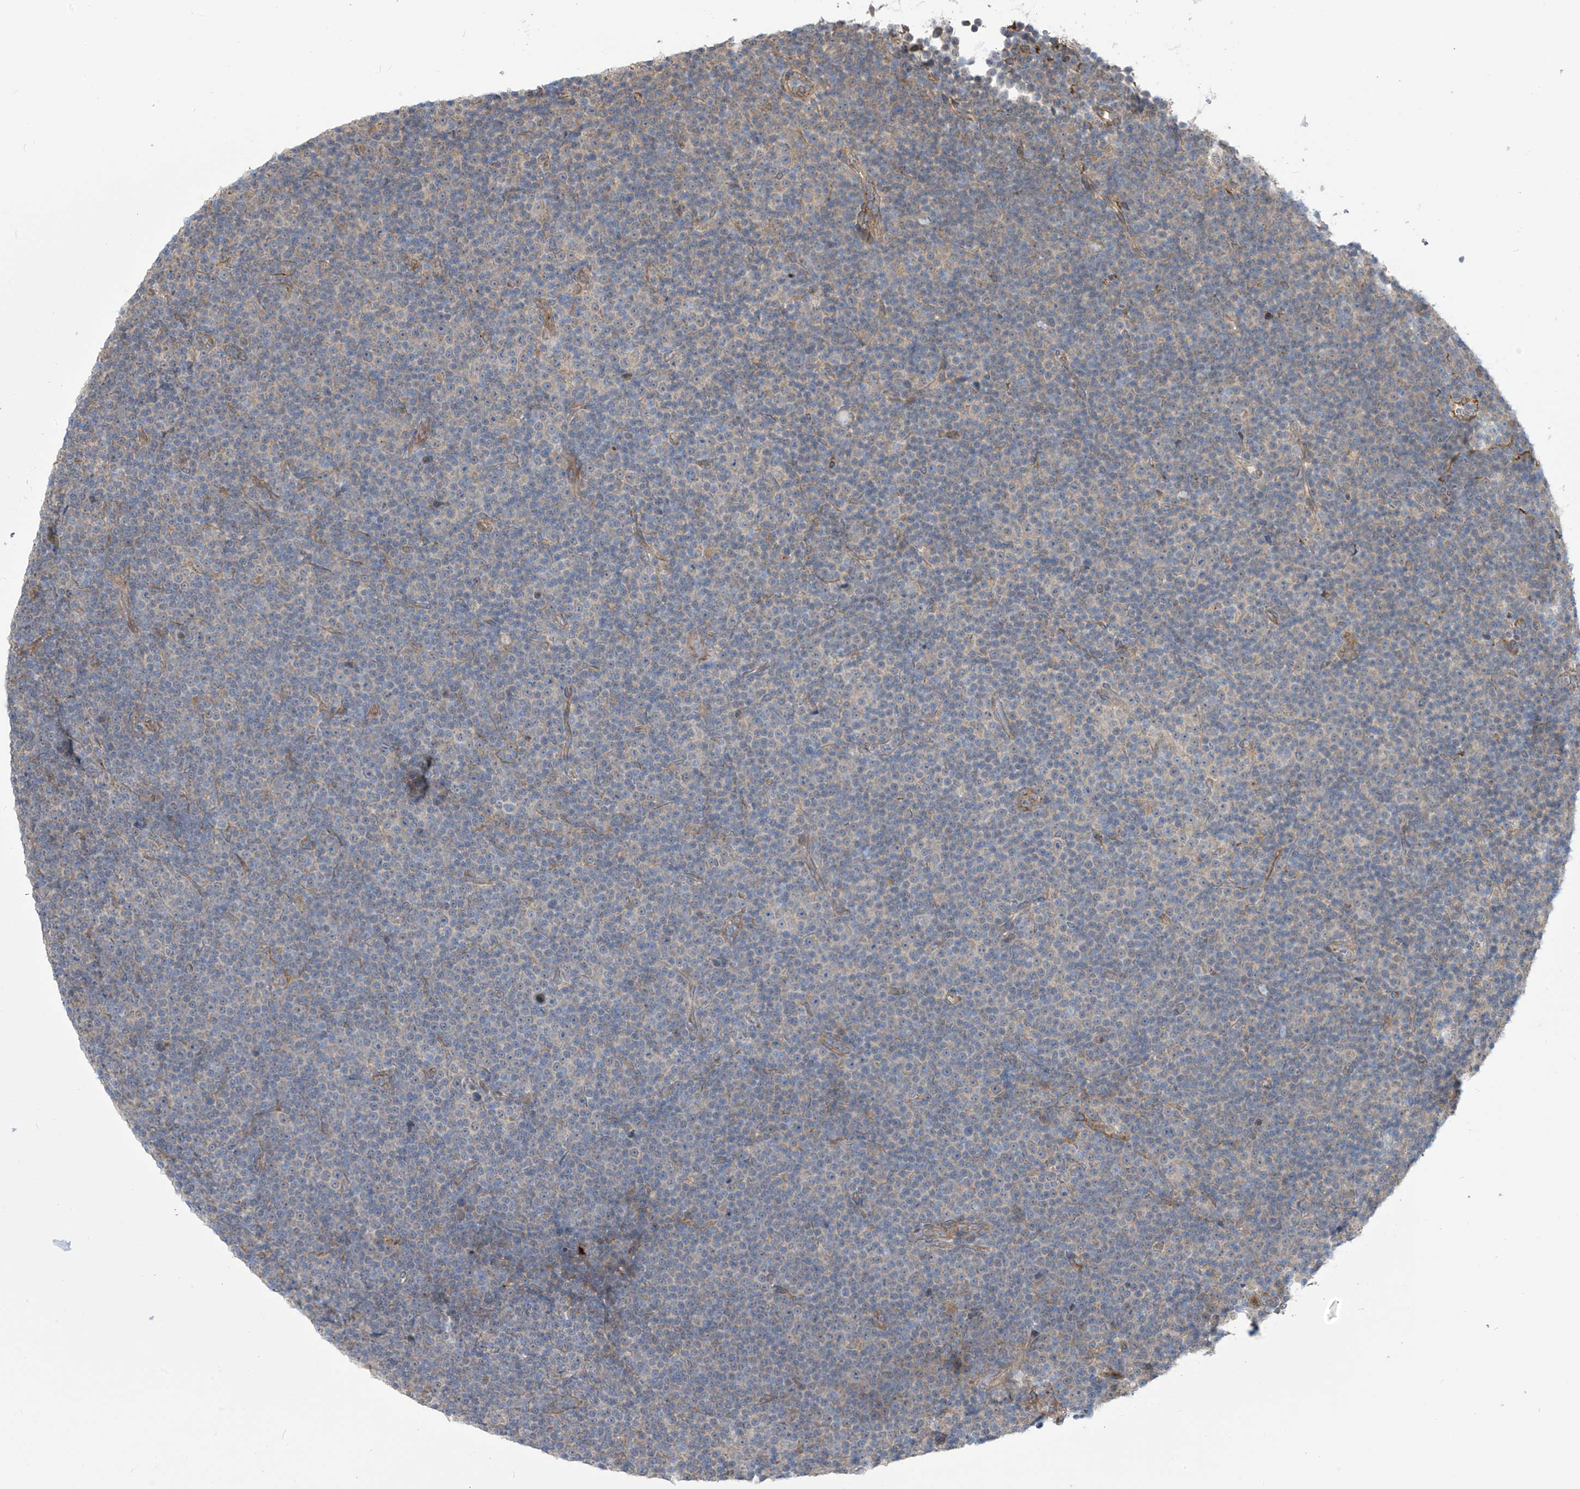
{"staining": {"intensity": "negative", "quantity": "none", "location": "none"}, "tissue": "lymphoma", "cell_type": "Tumor cells", "image_type": "cancer", "snomed": [{"axis": "morphology", "description": "Malignant lymphoma, non-Hodgkin's type, Low grade"}, {"axis": "topography", "description": "Lymph node"}], "caption": "A histopathology image of human malignant lymphoma, non-Hodgkin's type (low-grade) is negative for staining in tumor cells.", "gene": "KIAA1522", "patient": {"sex": "female", "age": 67}}